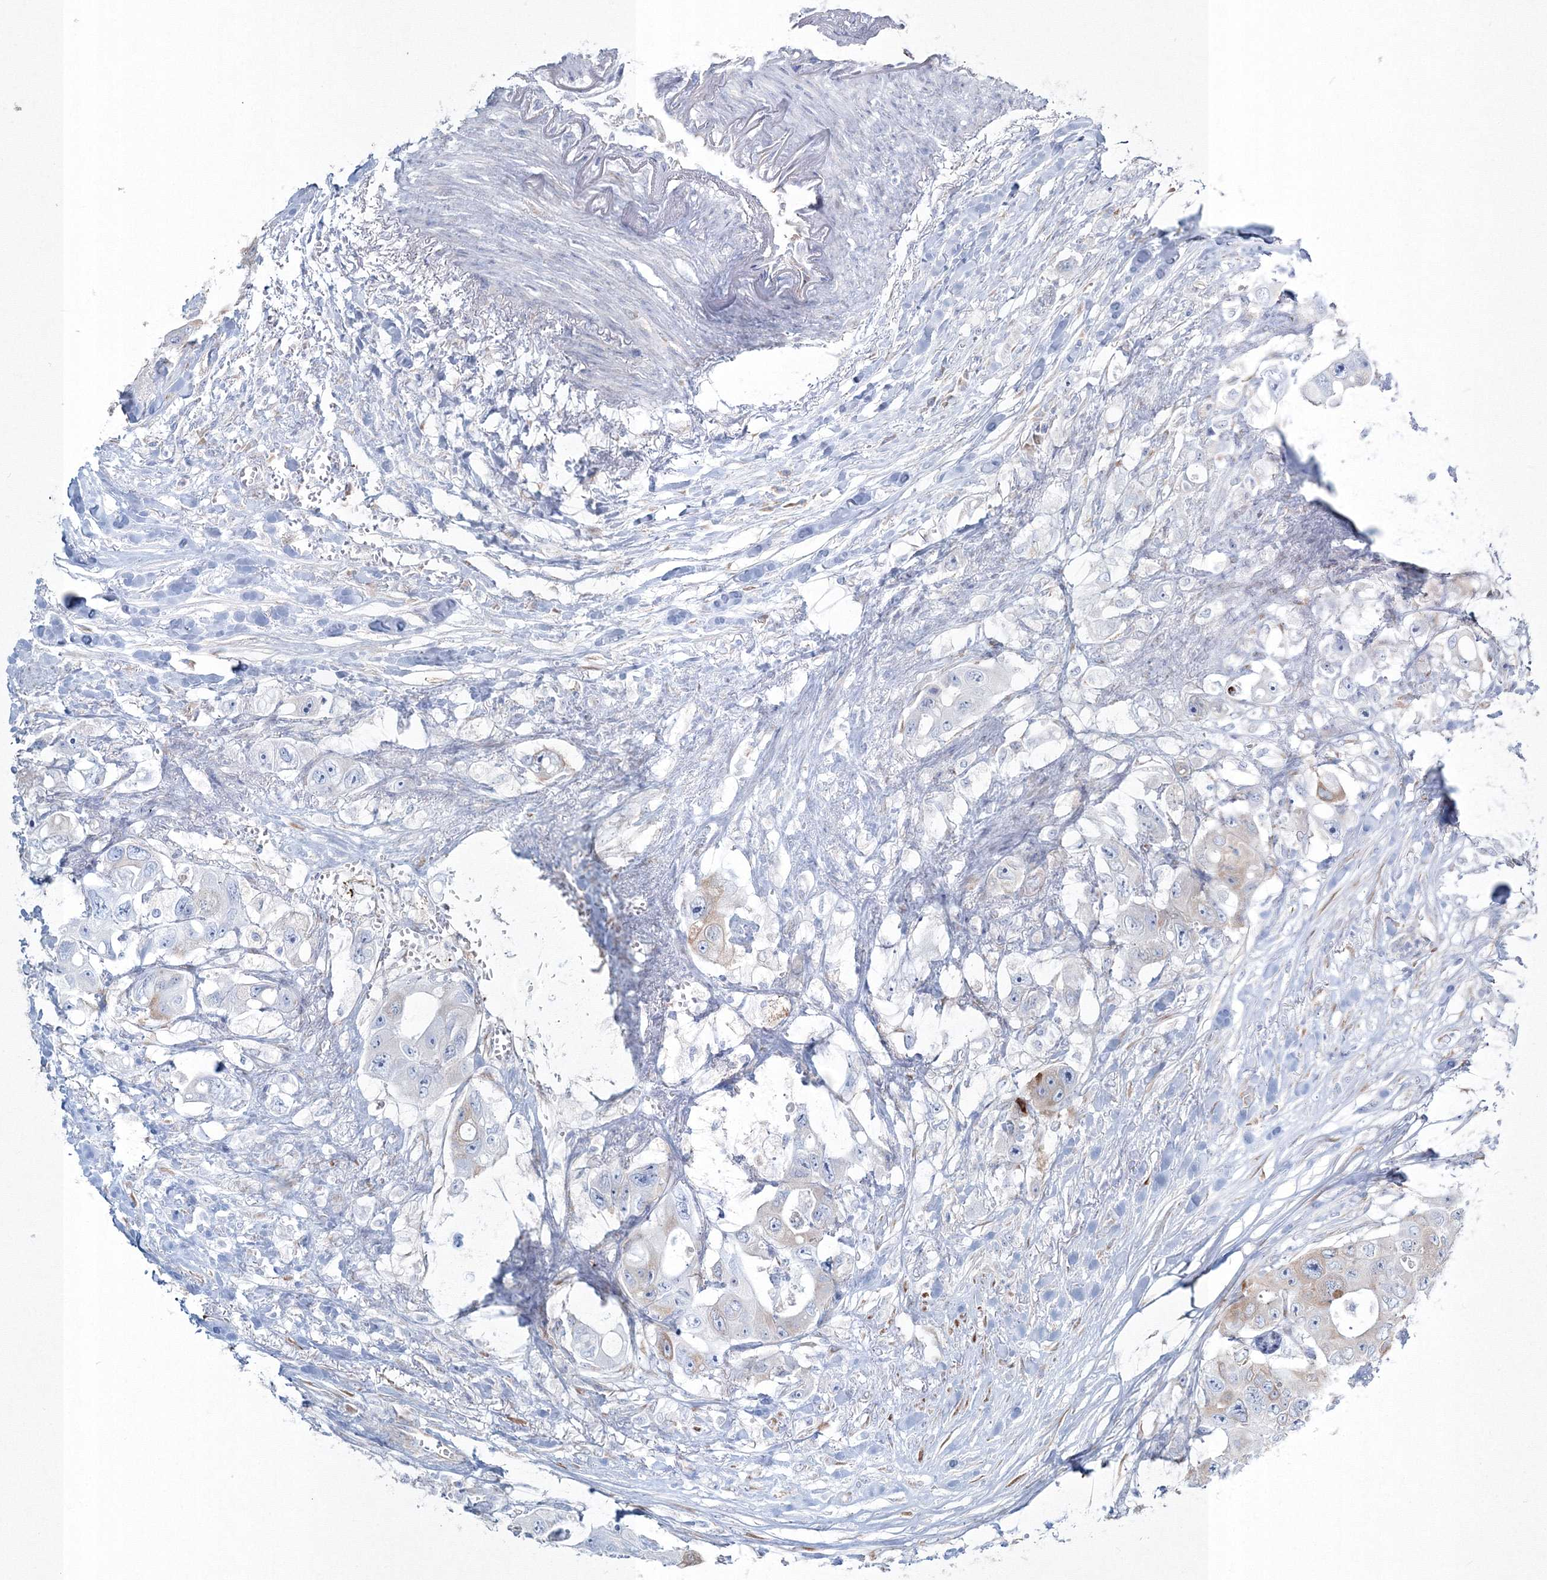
{"staining": {"intensity": "moderate", "quantity": "<25%", "location": "cytoplasmic/membranous"}, "tissue": "colorectal cancer", "cell_type": "Tumor cells", "image_type": "cancer", "snomed": [{"axis": "morphology", "description": "Adenocarcinoma, NOS"}, {"axis": "topography", "description": "Colon"}], "caption": "This image displays adenocarcinoma (colorectal) stained with immunohistochemistry to label a protein in brown. The cytoplasmic/membranous of tumor cells show moderate positivity for the protein. Nuclei are counter-stained blue.", "gene": "RCN1", "patient": {"sex": "female", "age": 46}}